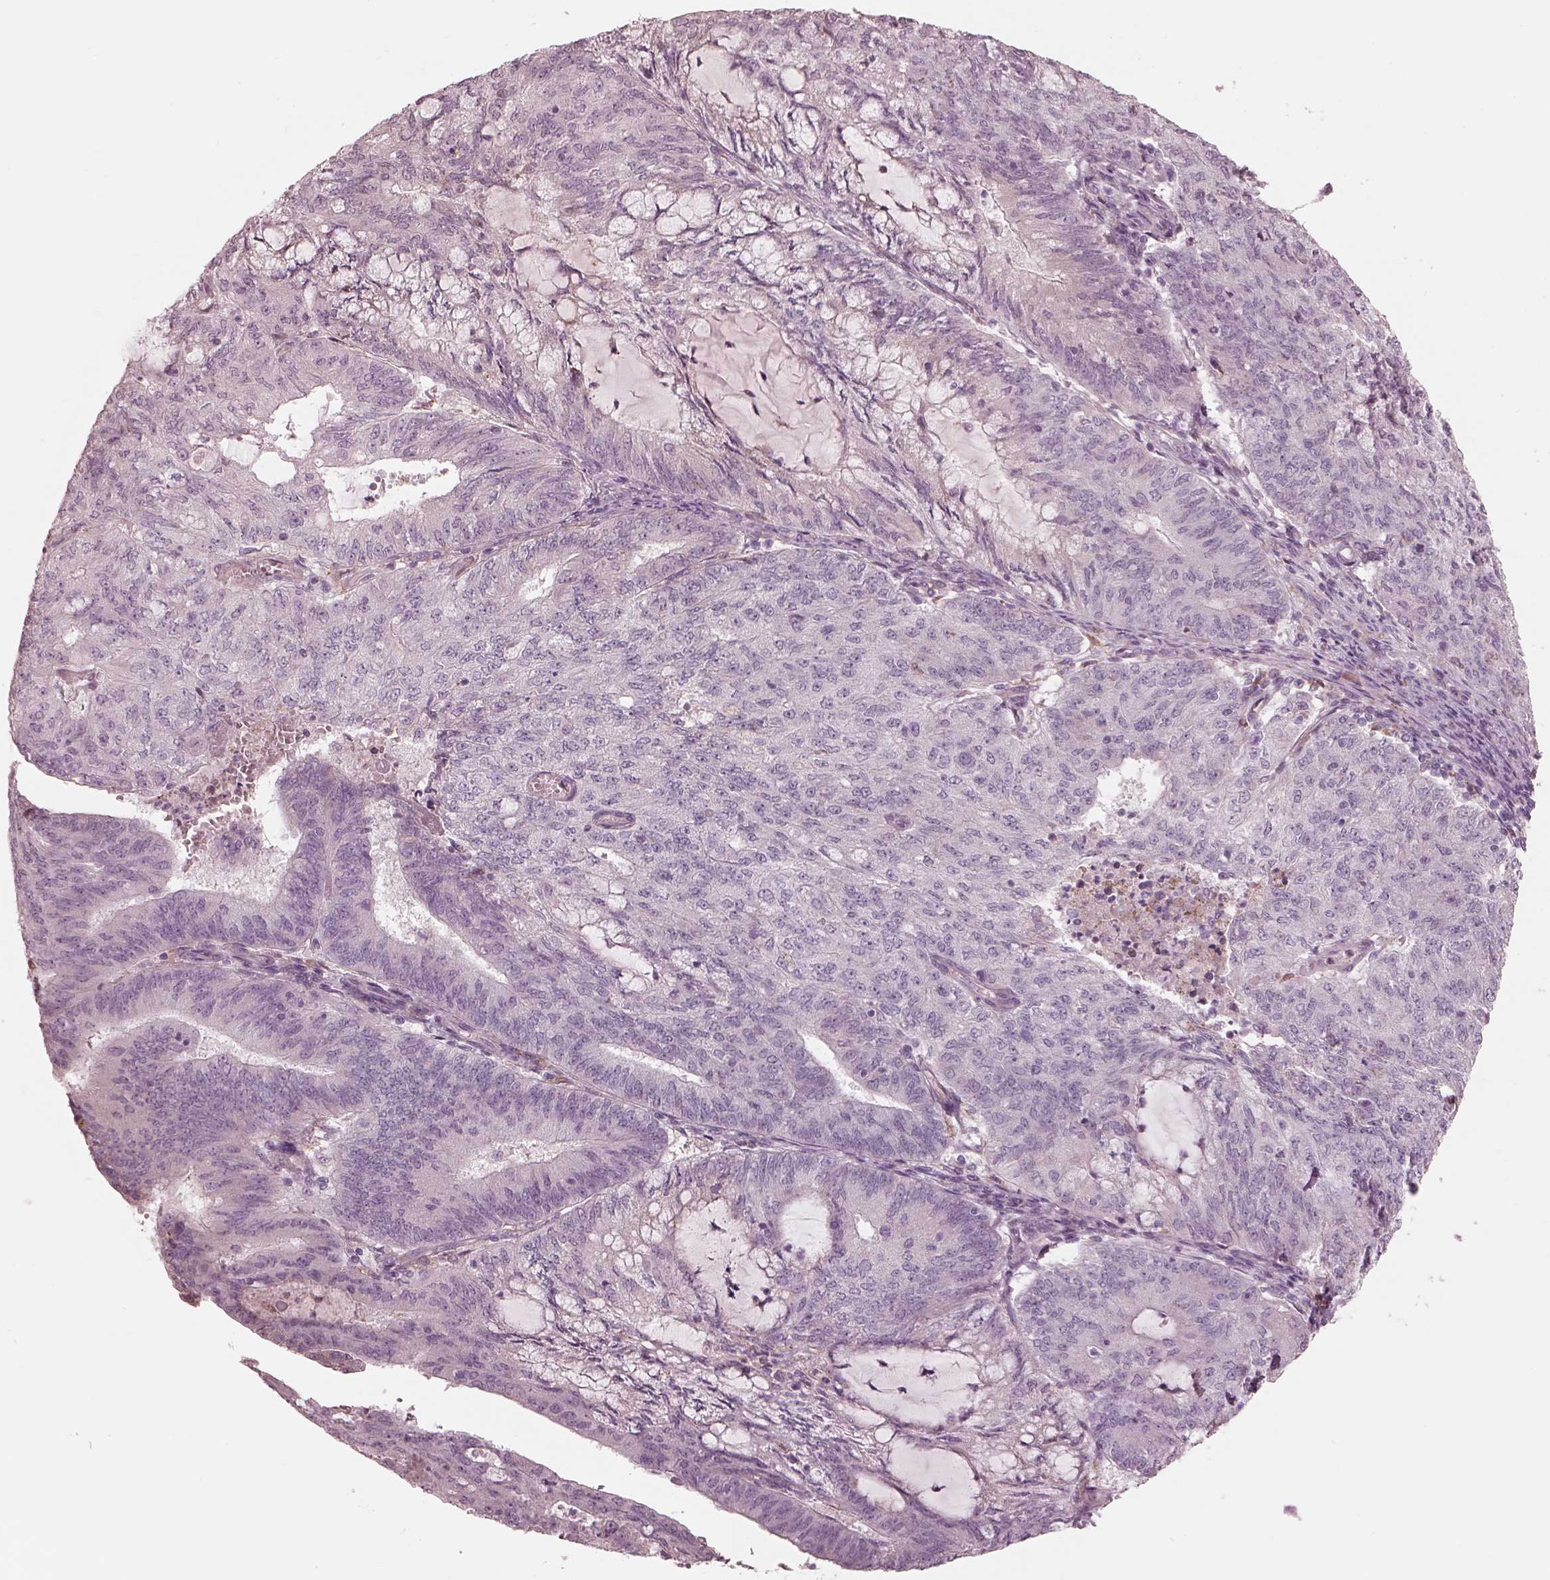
{"staining": {"intensity": "negative", "quantity": "none", "location": "none"}, "tissue": "endometrial cancer", "cell_type": "Tumor cells", "image_type": "cancer", "snomed": [{"axis": "morphology", "description": "Adenocarcinoma, NOS"}, {"axis": "topography", "description": "Endometrium"}], "caption": "Immunohistochemical staining of human endometrial cancer (adenocarcinoma) displays no significant expression in tumor cells. (DAB (3,3'-diaminobenzidine) immunohistochemistry, high magnification).", "gene": "CADM2", "patient": {"sex": "female", "age": 82}}